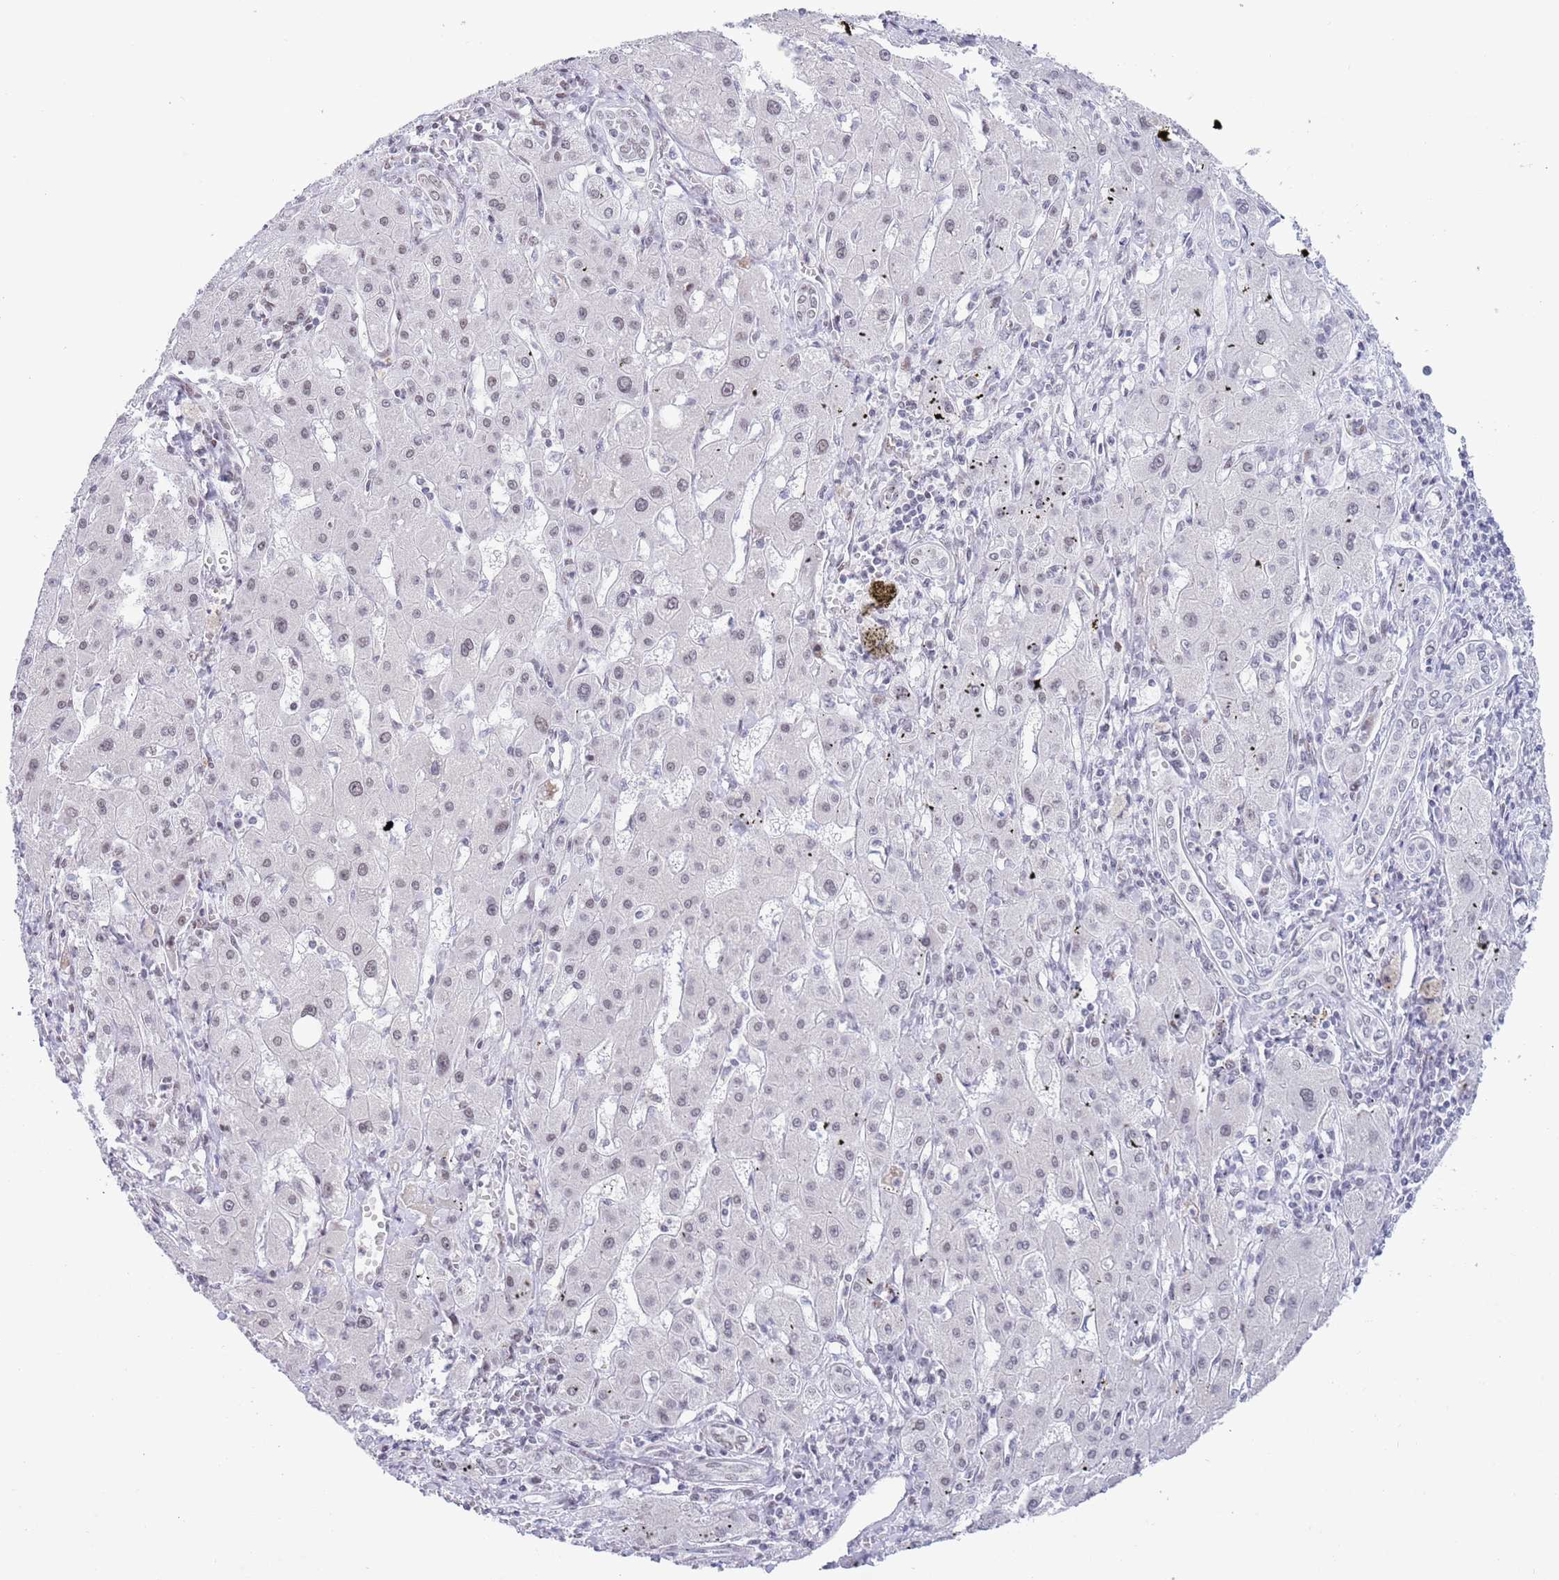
{"staining": {"intensity": "negative", "quantity": "none", "location": "none"}, "tissue": "liver cancer", "cell_type": "Tumor cells", "image_type": "cancer", "snomed": [{"axis": "morphology", "description": "Carcinoma, Hepatocellular, NOS"}, {"axis": "topography", "description": "Liver"}], "caption": "Micrograph shows no significant protein staining in tumor cells of hepatocellular carcinoma (liver). (Stains: DAB (3,3'-diaminobenzidine) immunohistochemistry (IHC) with hematoxylin counter stain, Microscopy: brightfield microscopy at high magnification).", "gene": "ZNF382", "patient": {"sex": "male", "age": 72}}